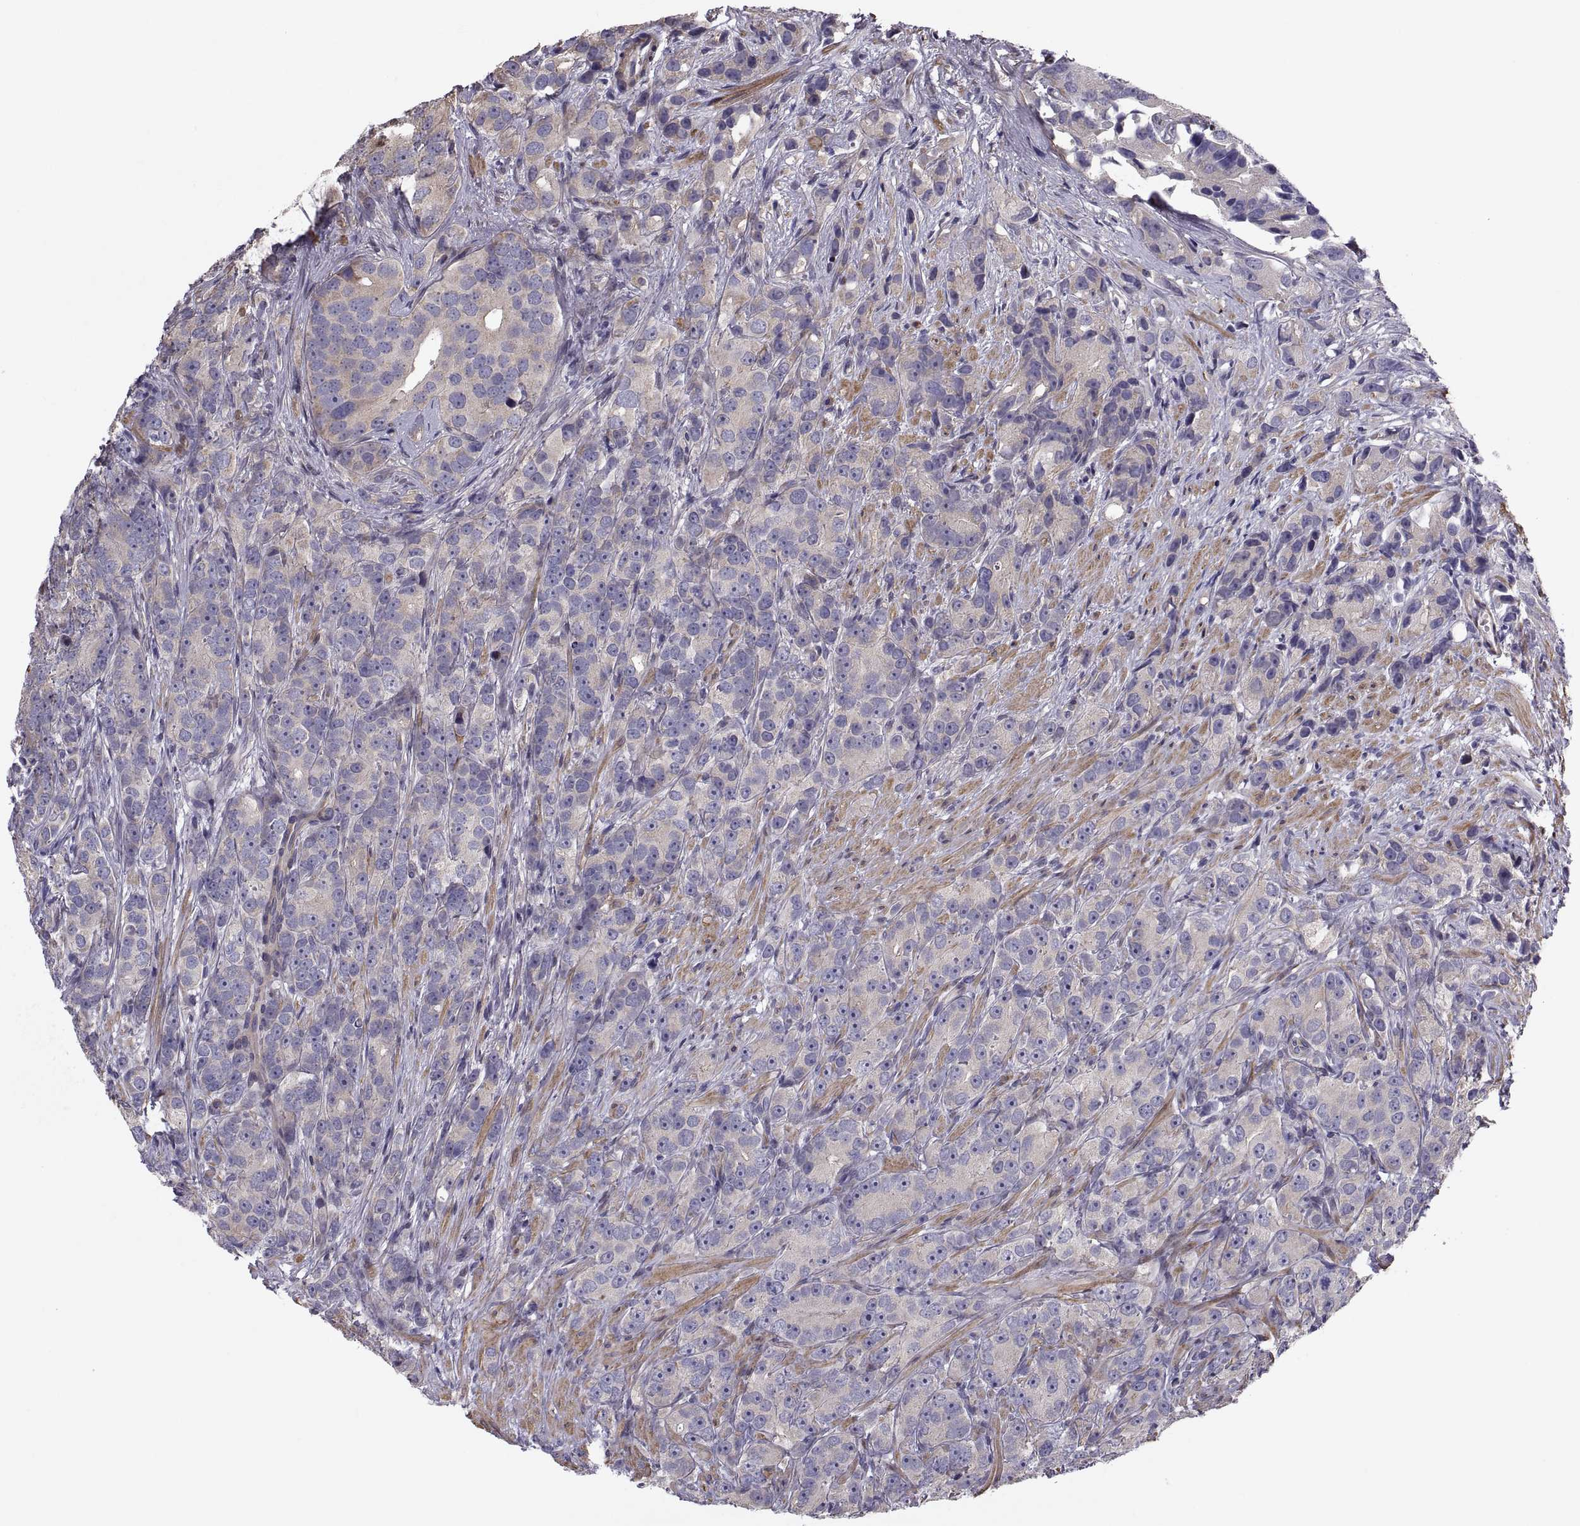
{"staining": {"intensity": "weak", "quantity": "<25%", "location": "cytoplasmic/membranous"}, "tissue": "prostate cancer", "cell_type": "Tumor cells", "image_type": "cancer", "snomed": [{"axis": "morphology", "description": "Adenocarcinoma, High grade"}, {"axis": "topography", "description": "Prostate"}], "caption": "This is a image of IHC staining of high-grade adenocarcinoma (prostate), which shows no expression in tumor cells. (DAB (3,3'-diaminobenzidine) immunohistochemistry, high magnification).", "gene": "ANO1", "patient": {"sex": "male", "age": 90}}